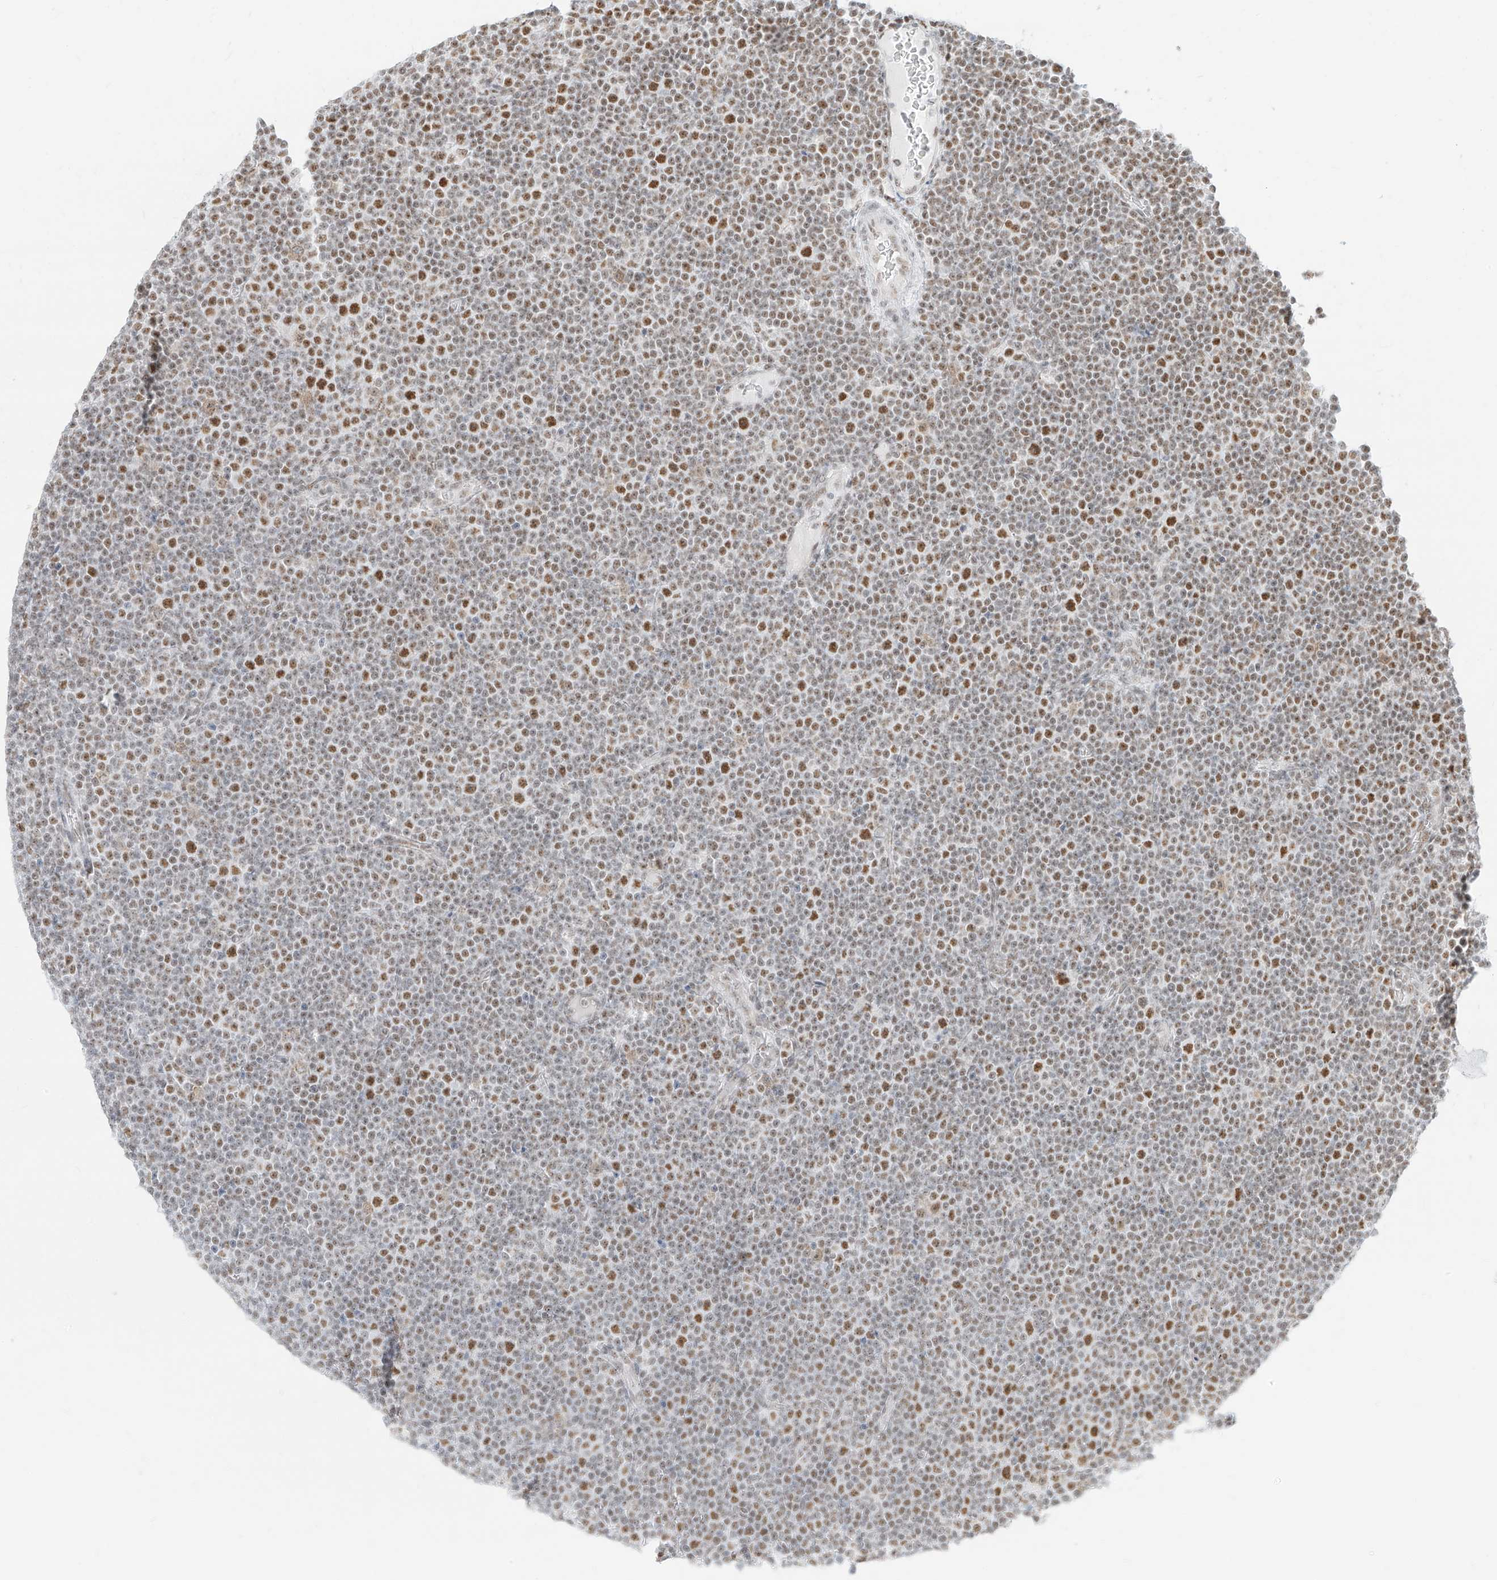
{"staining": {"intensity": "moderate", "quantity": "25%-75%", "location": "nuclear"}, "tissue": "lymphoma", "cell_type": "Tumor cells", "image_type": "cancer", "snomed": [{"axis": "morphology", "description": "Malignant lymphoma, non-Hodgkin's type, Low grade"}, {"axis": "topography", "description": "Lymph node"}], "caption": "Lymphoma stained for a protein exhibits moderate nuclear positivity in tumor cells.", "gene": "SUPT5H", "patient": {"sex": "female", "age": 67}}